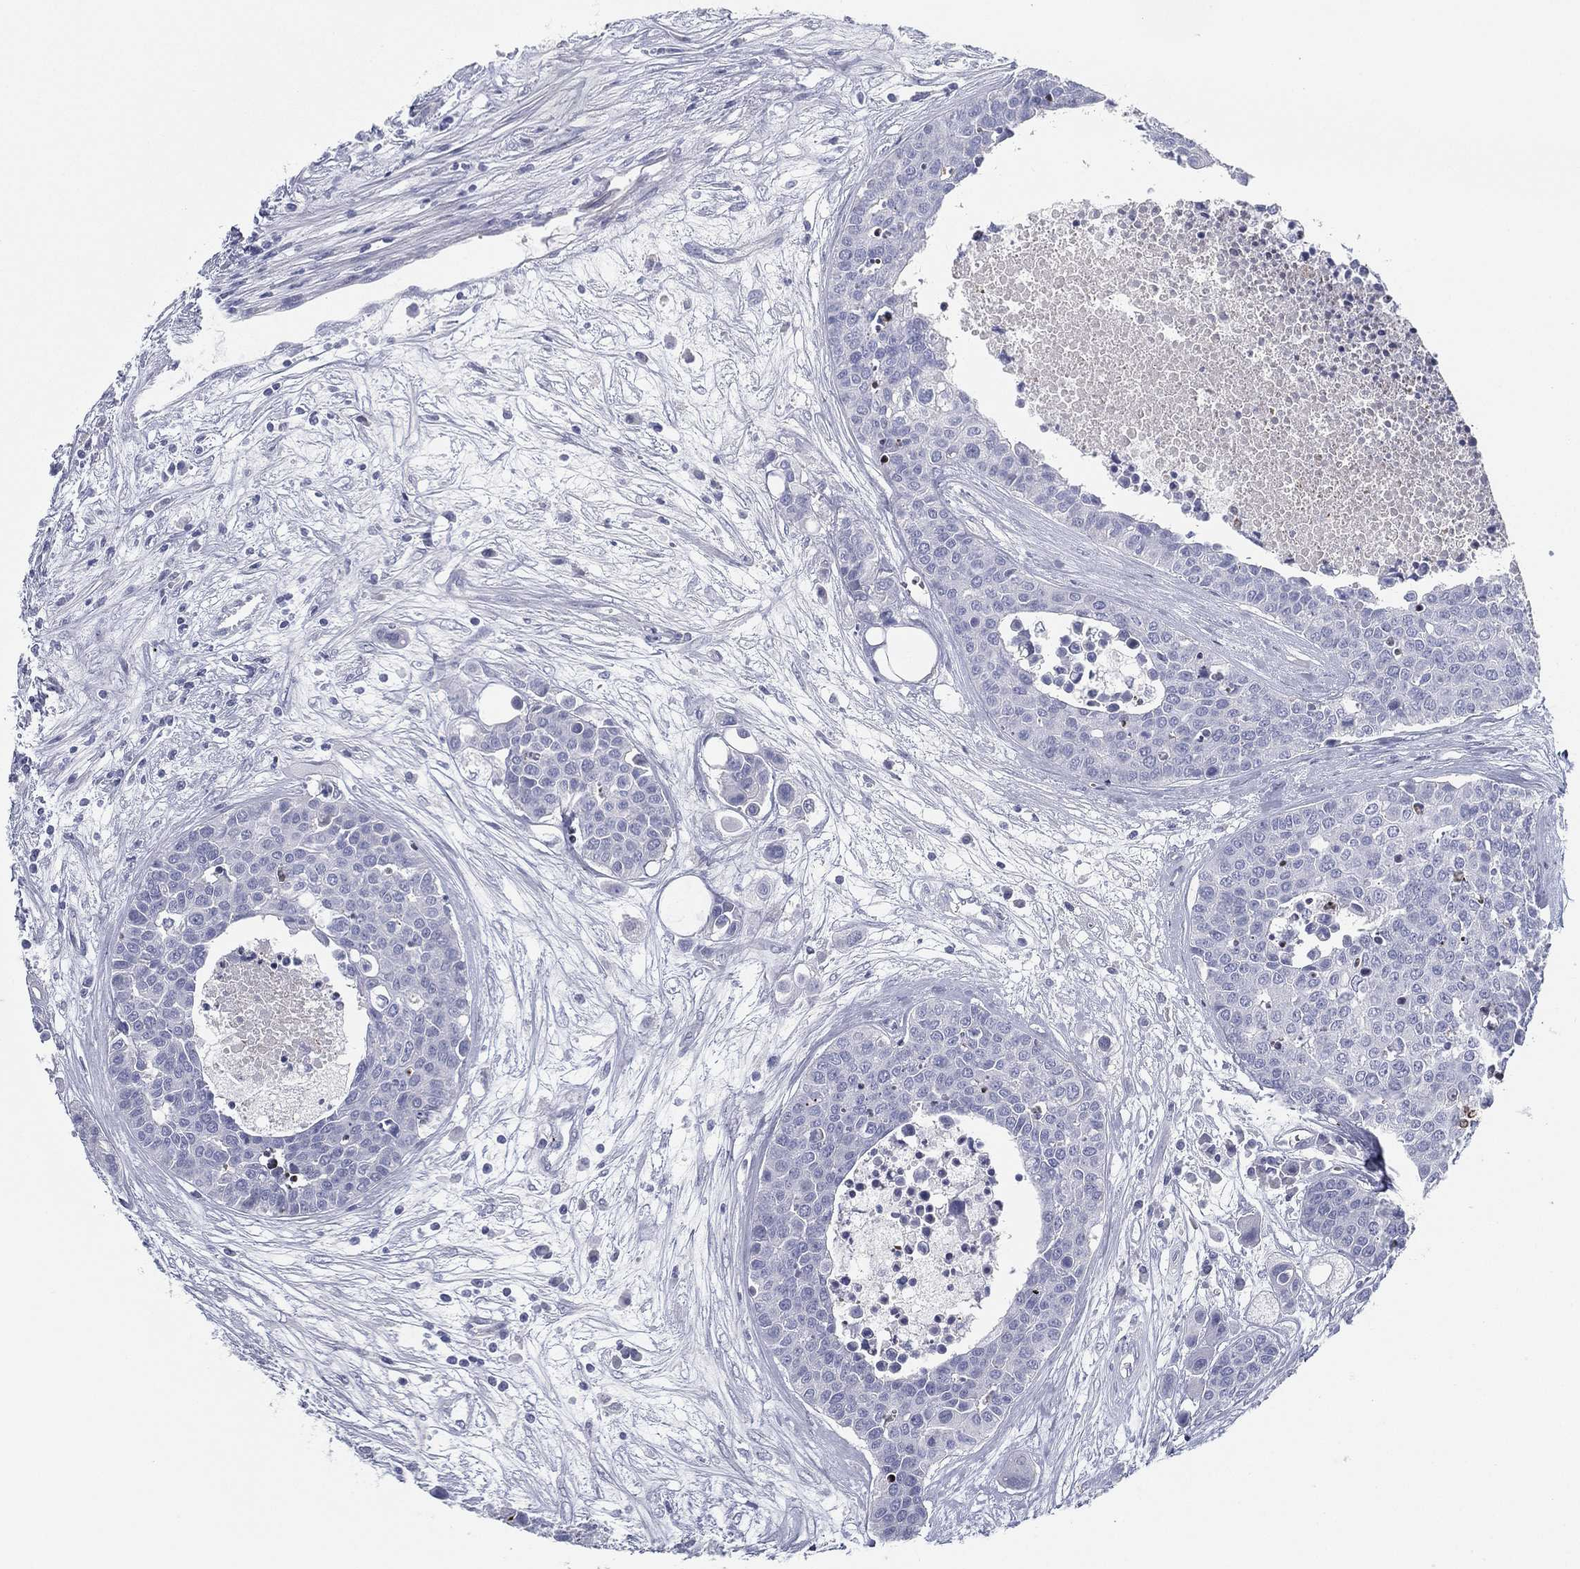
{"staining": {"intensity": "negative", "quantity": "none", "location": "none"}, "tissue": "carcinoid", "cell_type": "Tumor cells", "image_type": "cancer", "snomed": [{"axis": "morphology", "description": "Carcinoid, malignant, NOS"}, {"axis": "topography", "description": "Colon"}], "caption": "IHC of human carcinoid (malignant) shows no positivity in tumor cells. (DAB immunohistochemistry, high magnification).", "gene": "SPPL2C", "patient": {"sex": "male", "age": 81}}